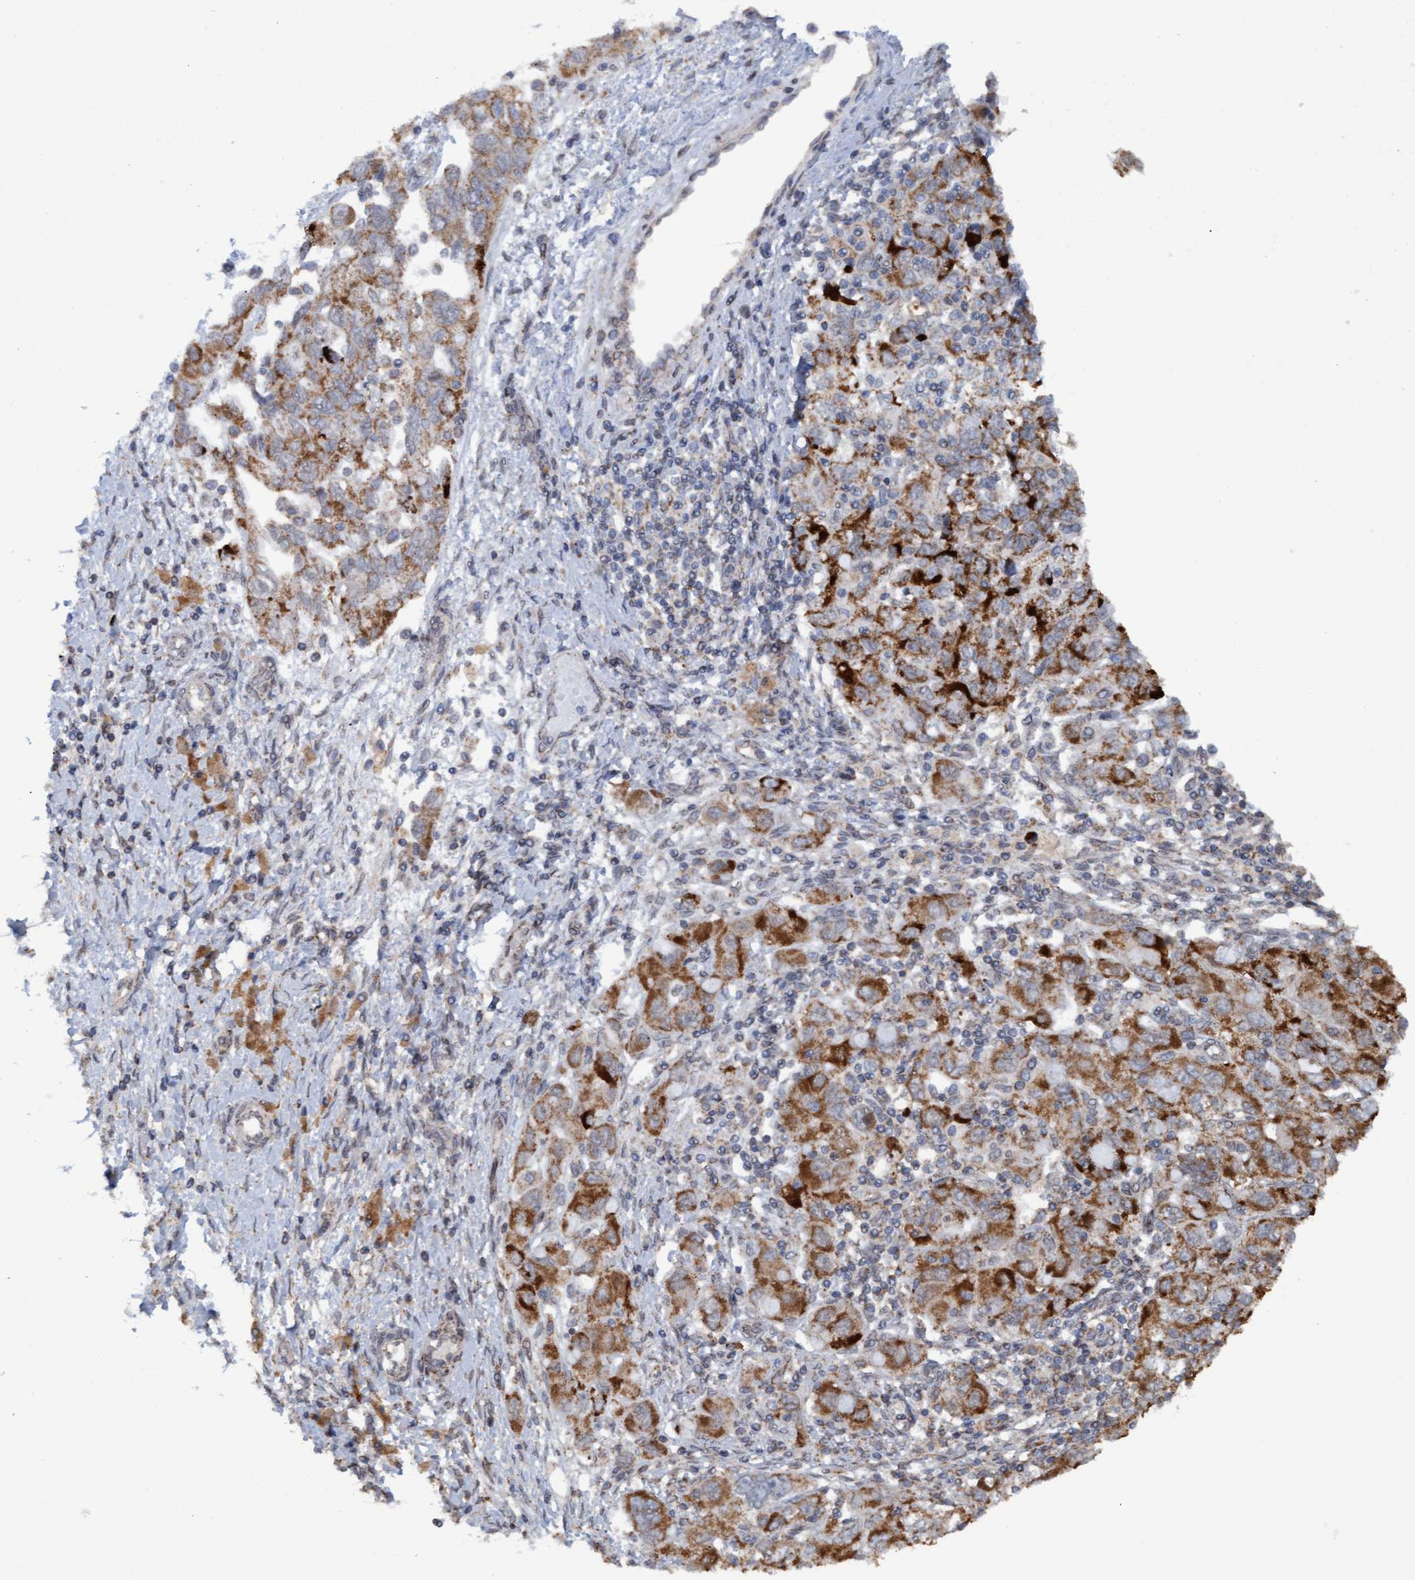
{"staining": {"intensity": "moderate", "quantity": ">75%", "location": "cytoplasmic/membranous"}, "tissue": "ovarian cancer", "cell_type": "Tumor cells", "image_type": "cancer", "snomed": [{"axis": "morphology", "description": "Carcinoma, NOS"}, {"axis": "morphology", "description": "Cystadenocarcinoma, serous, NOS"}, {"axis": "topography", "description": "Ovary"}], "caption": "This histopathology image exhibits immunohistochemistry staining of human carcinoma (ovarian), with medium moderate cytoplasmic/membranous positivity in approximately >75% of tumor cells.", "gene": "MGLL", "patient": {"sex": "female", "age": 69}}